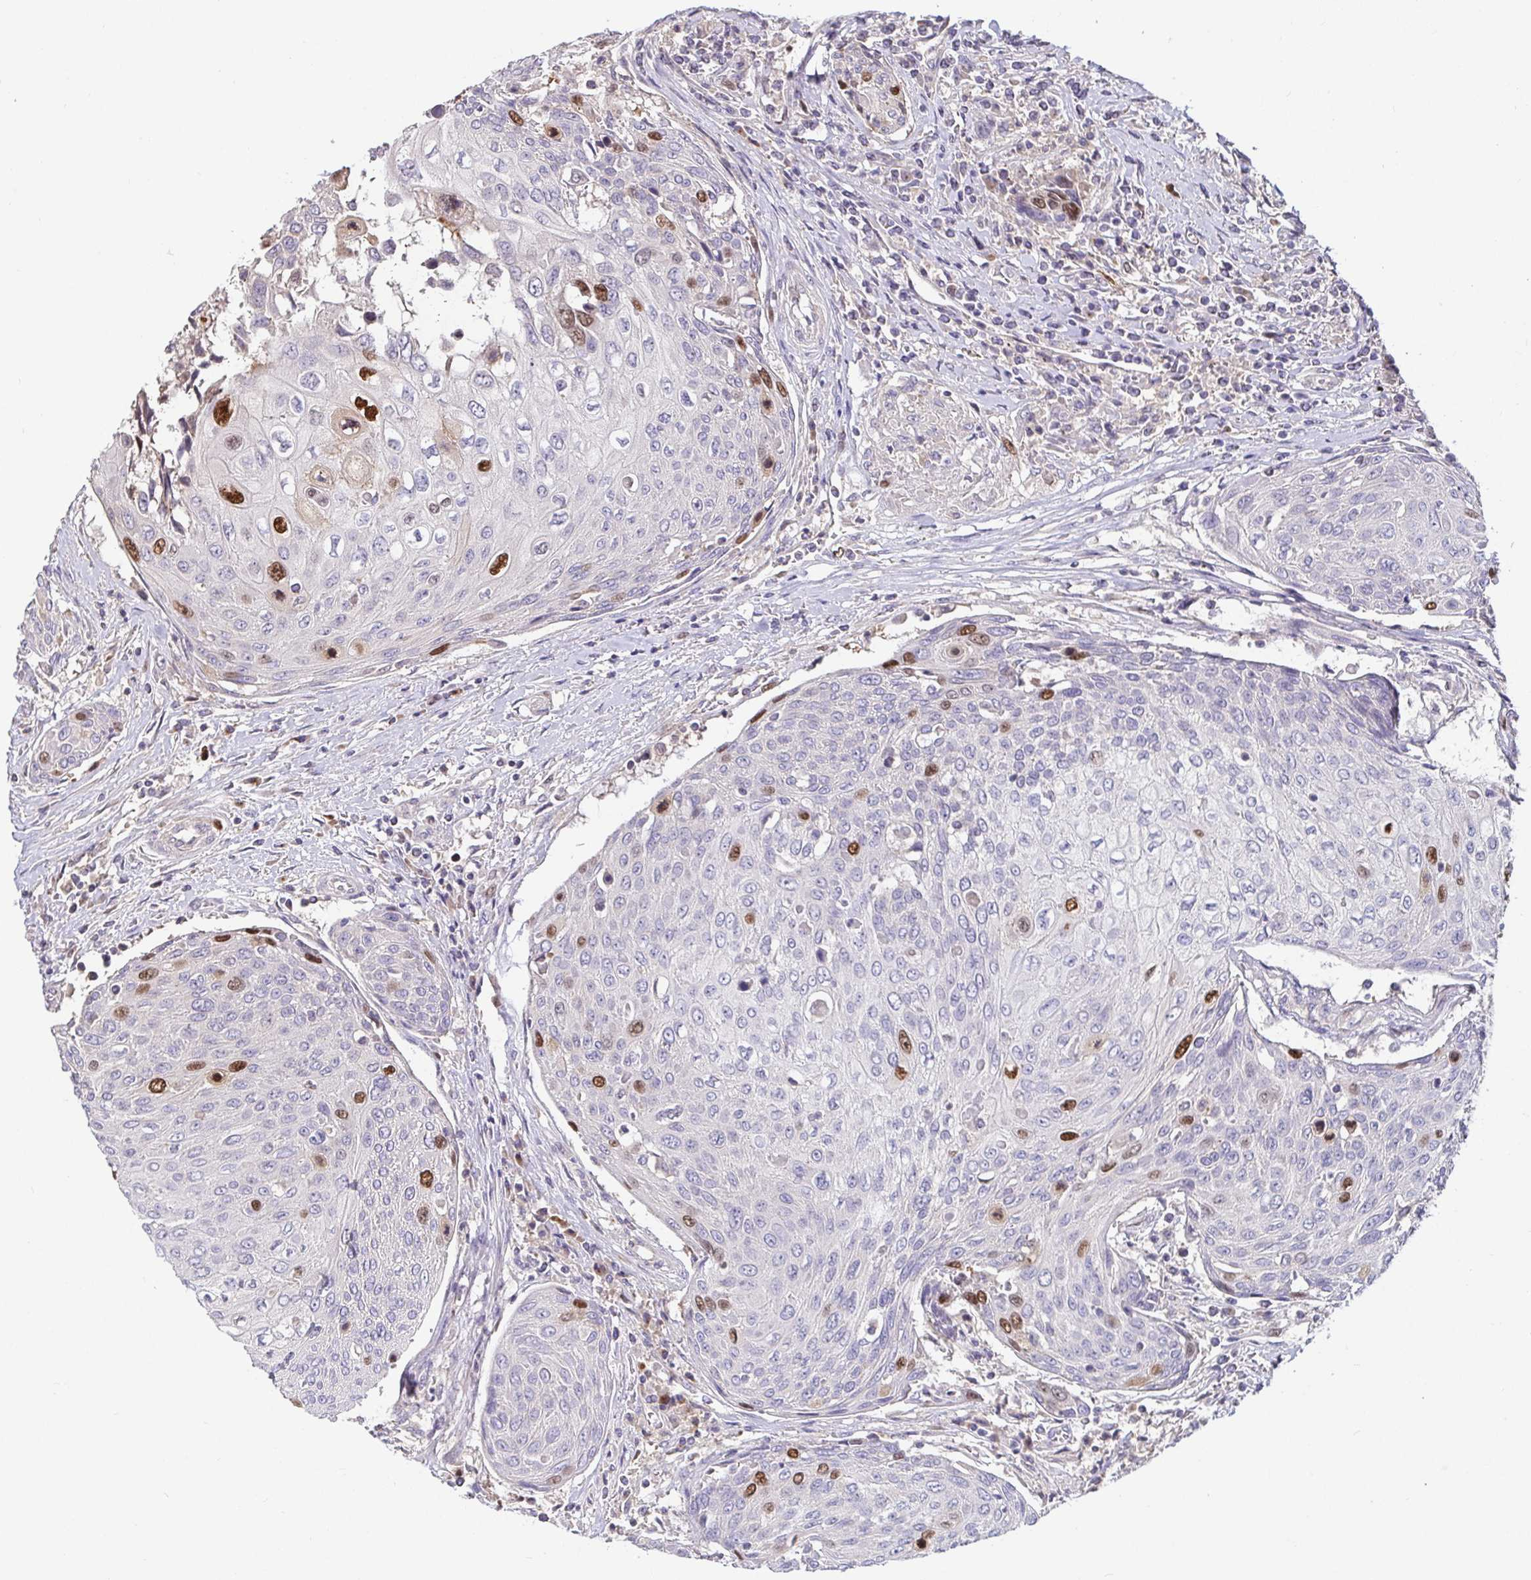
{"staining": {"intensity": "strong", "quantity": "<25%", "location": "nuclear"}, "tissue": "urothelial cancer", "cell_type": "Tumor cells", "image_type": "cancer", "snomed": [{"axis": "morphology", "description": "Urothelial carcinoma, High grade"}, {"axis": "topography", "description": "Urinary bladder"}], "caption": "Protein expression analysis of urothelial cancer reveals strong nuclear expression in approximately <25% of tumor cells.", "gene": "ANLN", "patient": {"sex": "female", "age": 70}}